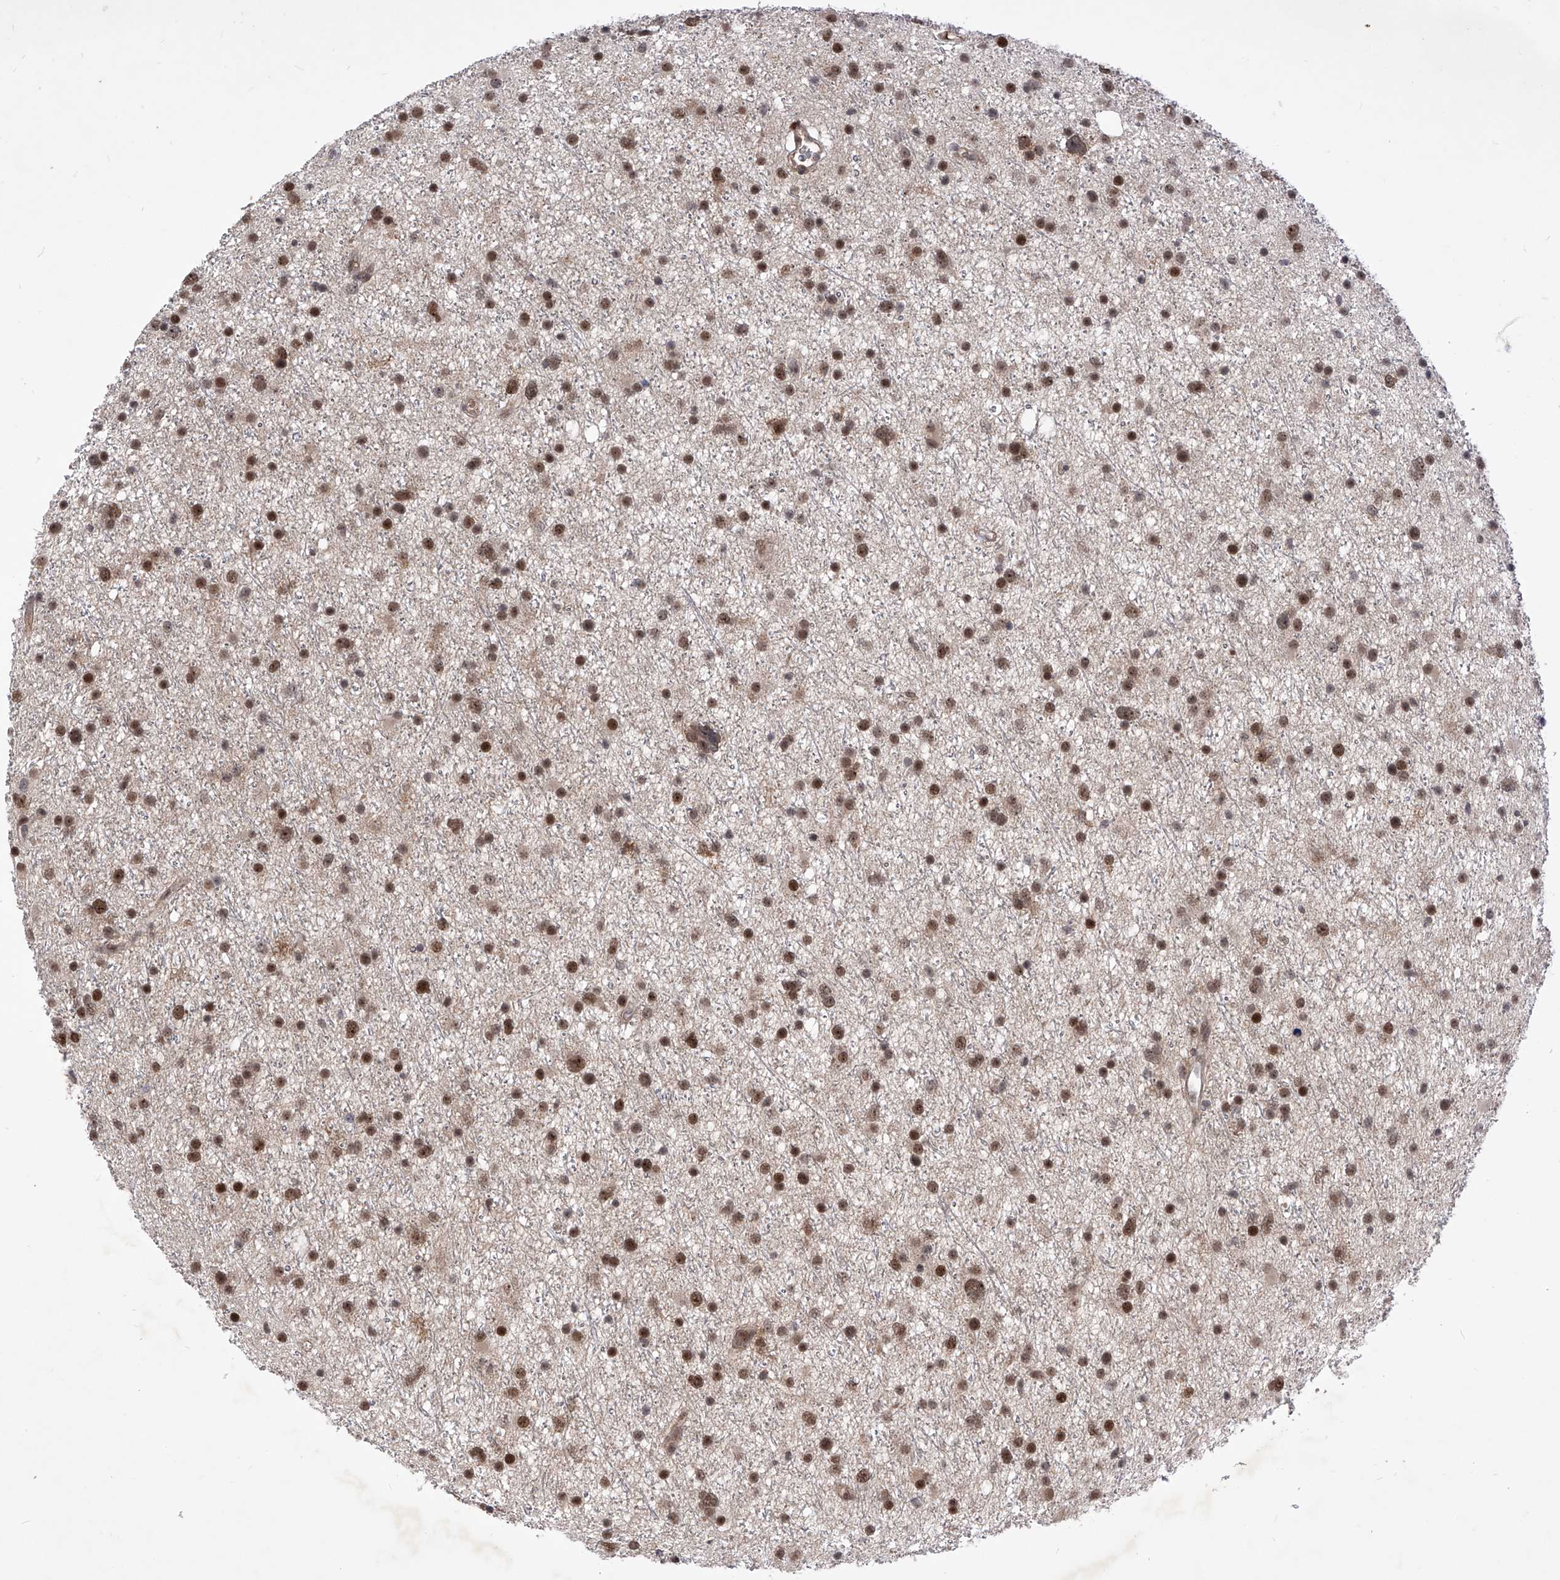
{"staining": {"intensity": "moderate", "quantity": ">75%", "location": "nuclear"}, "tissue": "glioma", "cell_type": "Tumor cells", "image_type": "cancer", "snomed": [{"axis": "morphology", "description": "Glioma, malignant, Low grade"}, {"axis": "topography", "description": "Cerebral cortex"}], "caption": "The histopathology image displays a brown stain indicating the presence of a protein in the nuclear of tumor cells in glioma.", "gene": "LGR4", "patient": {"sex": "female", "age": 39}}